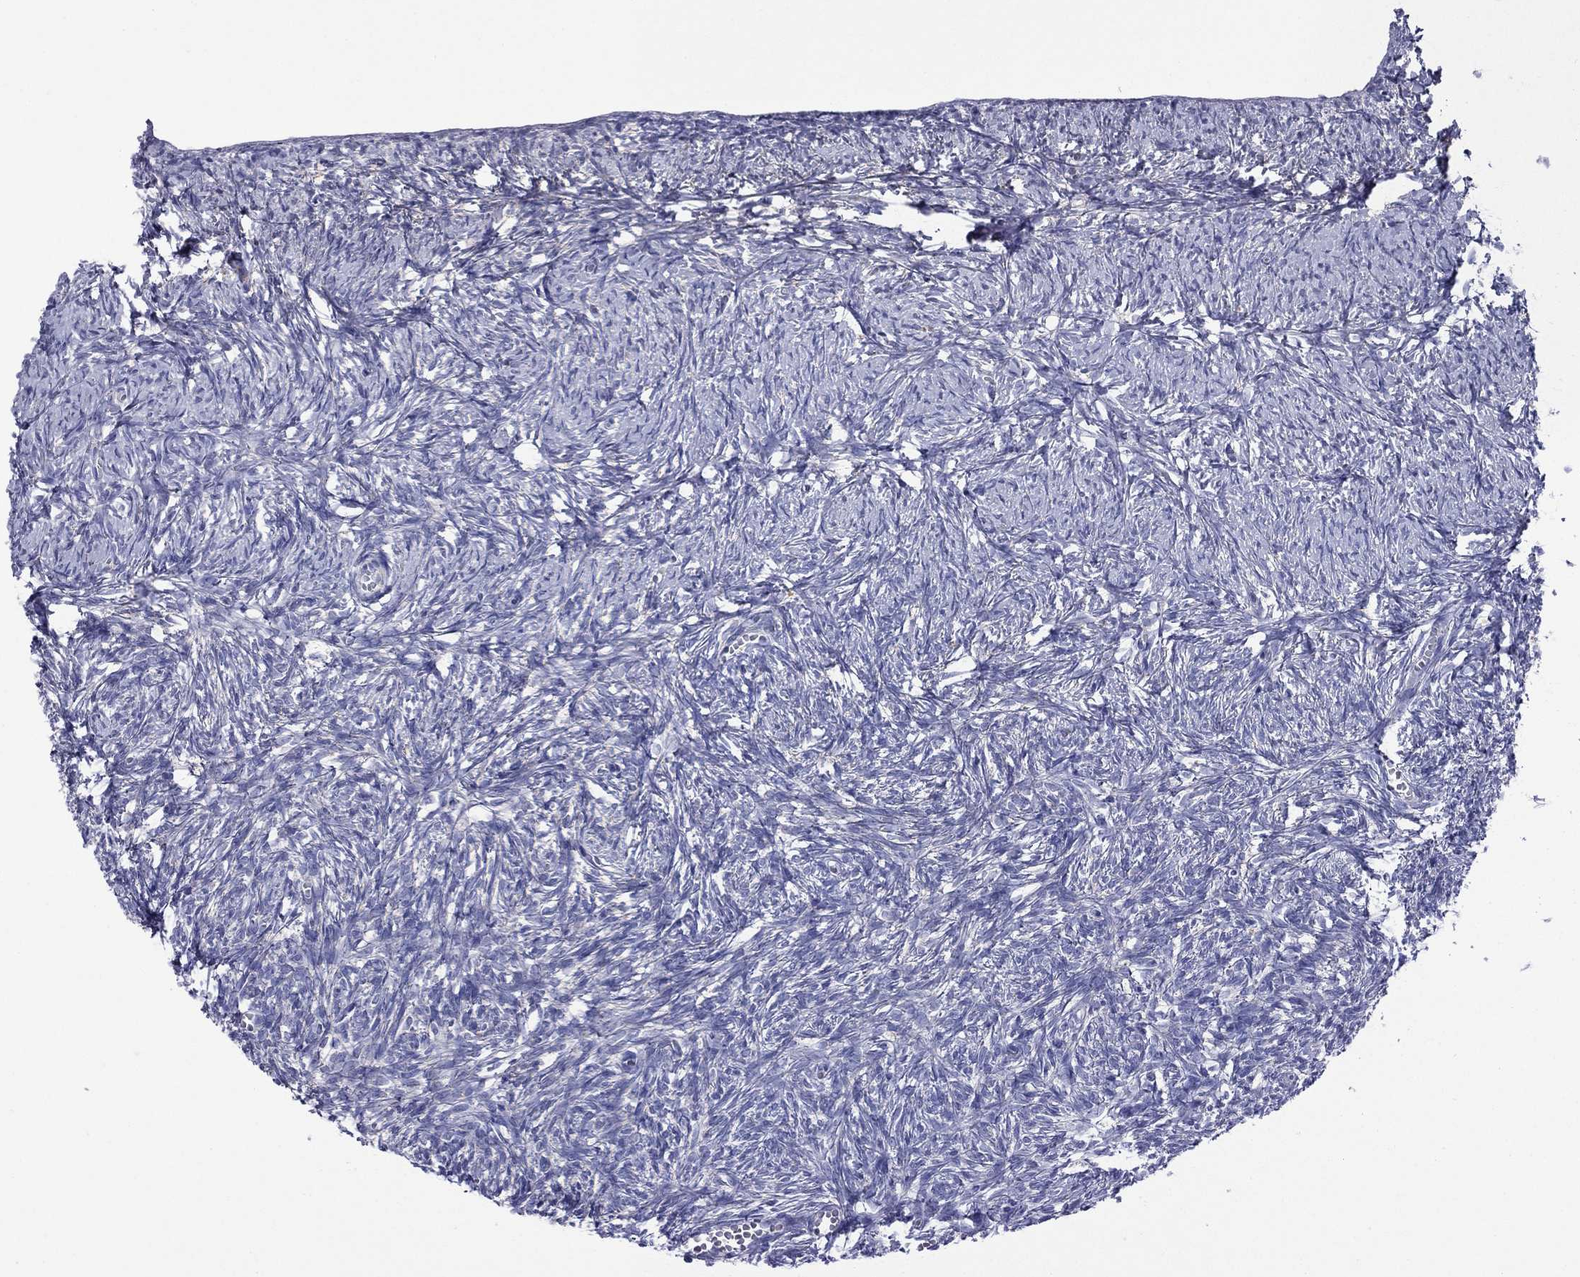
{"staining": {"intensity": "negative", "quantity": "none", "location": "none"}, "tissue": "ovary", "cell_type": "Ovarian stroma cells", "image_type": "normal", "snomed": [{"axis": "morphology", "description": "Normal tissue, NOS"}, {"axis": "topography", "description": "Ovary"}], "caption": "A photomicrograph of ovary stained for a protein shows no brown staining in ovarian stroma cells.", "gene": "ACADSB", "patient": {"sex": "female", "age": 43}}